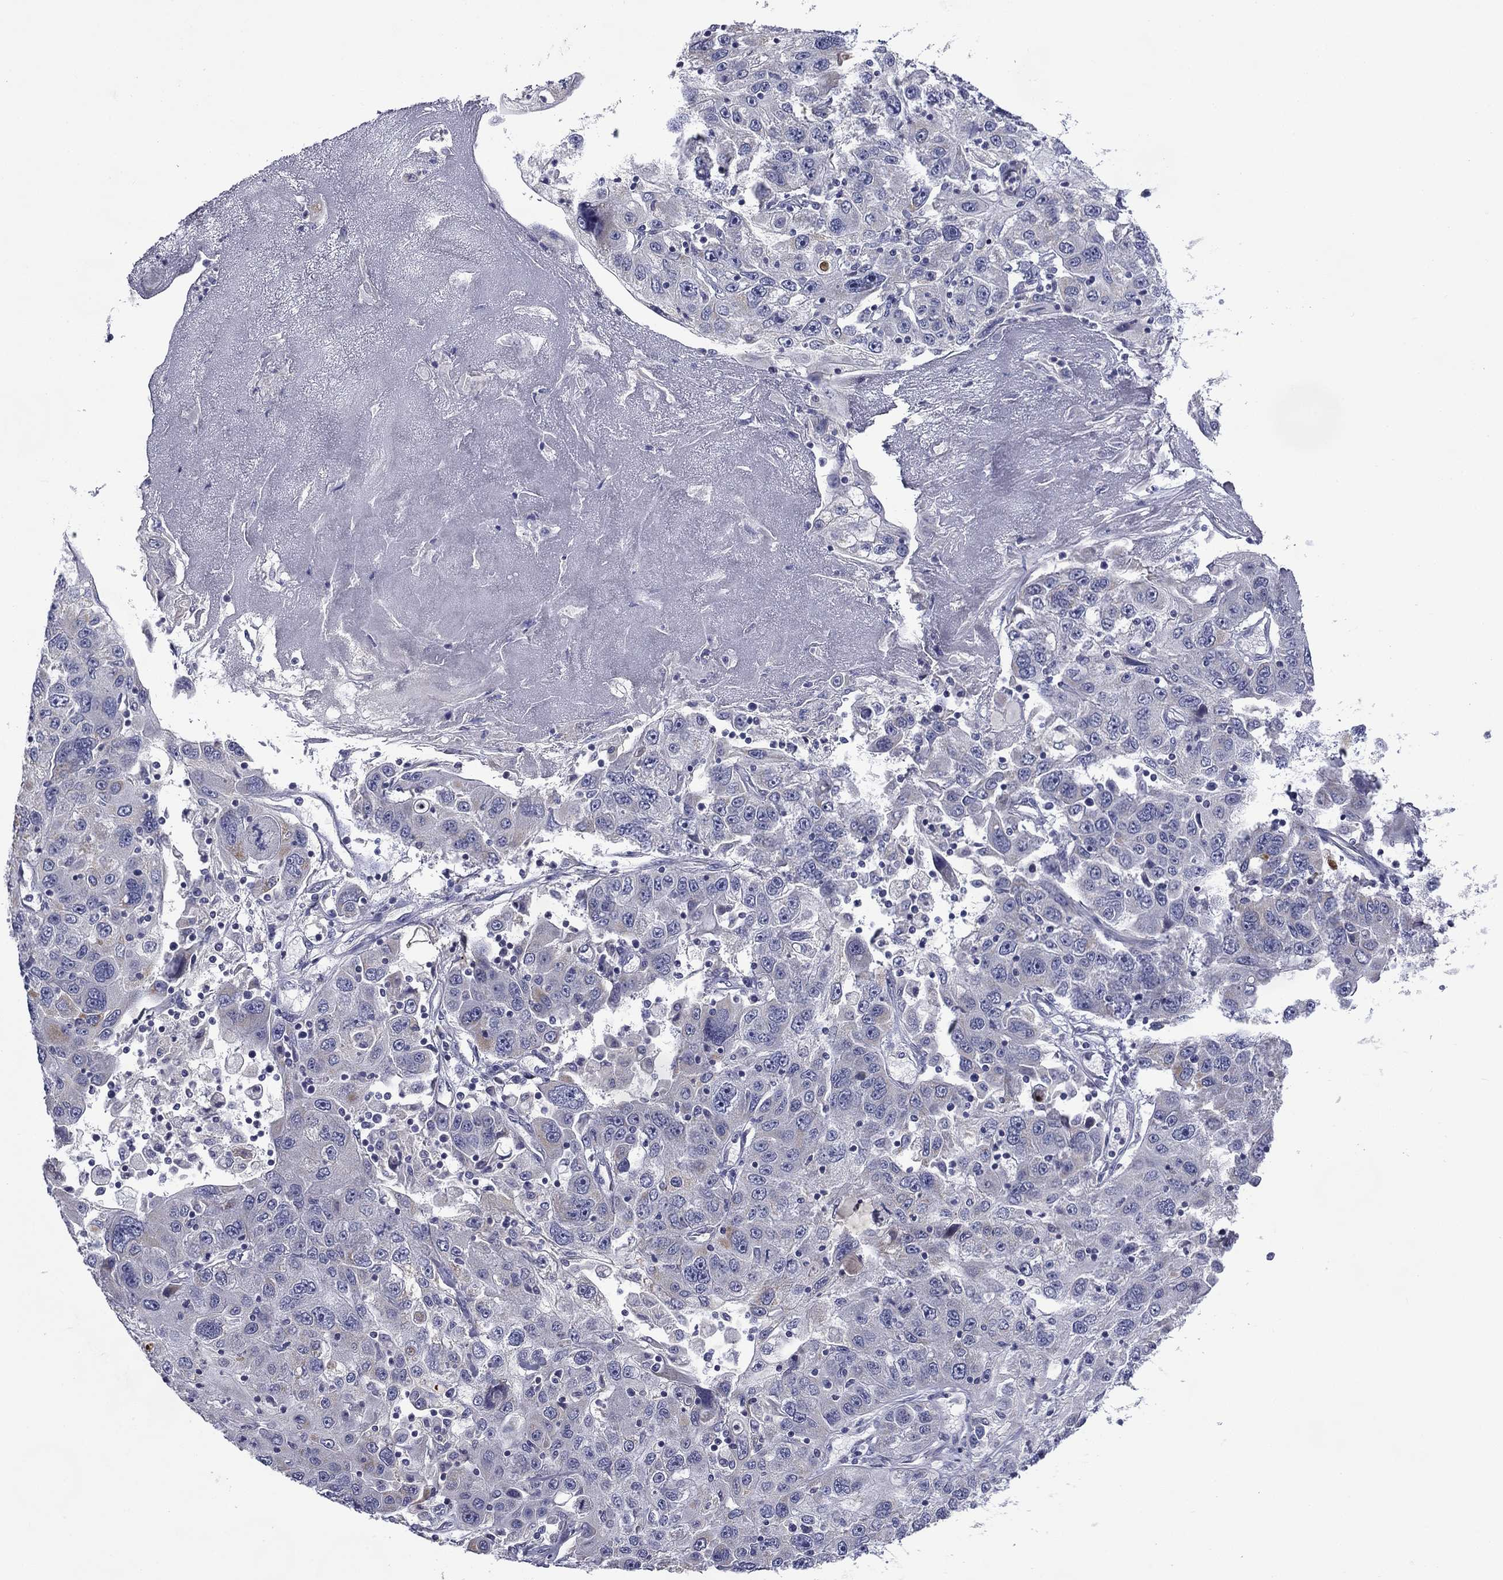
{"staining": {"intensity": "negative", "quantity": "none", "location": "none"}, "tissue": "stomach cancer", "cell_type": "Tumor cells", "image_type": "cancer", "snomed": [{"axis": "morphology", "description": "Adenocarcinoma, NOS"}, {"axis": "topography", "description": "Stomach"}], "caption": "Immunohistochemical staining of stomach cancer (adenocarcinoma) shows no significant positivity in tumor cells.", "gene": "SPATA7", "patient": {"sex": "male", "age": 56}}